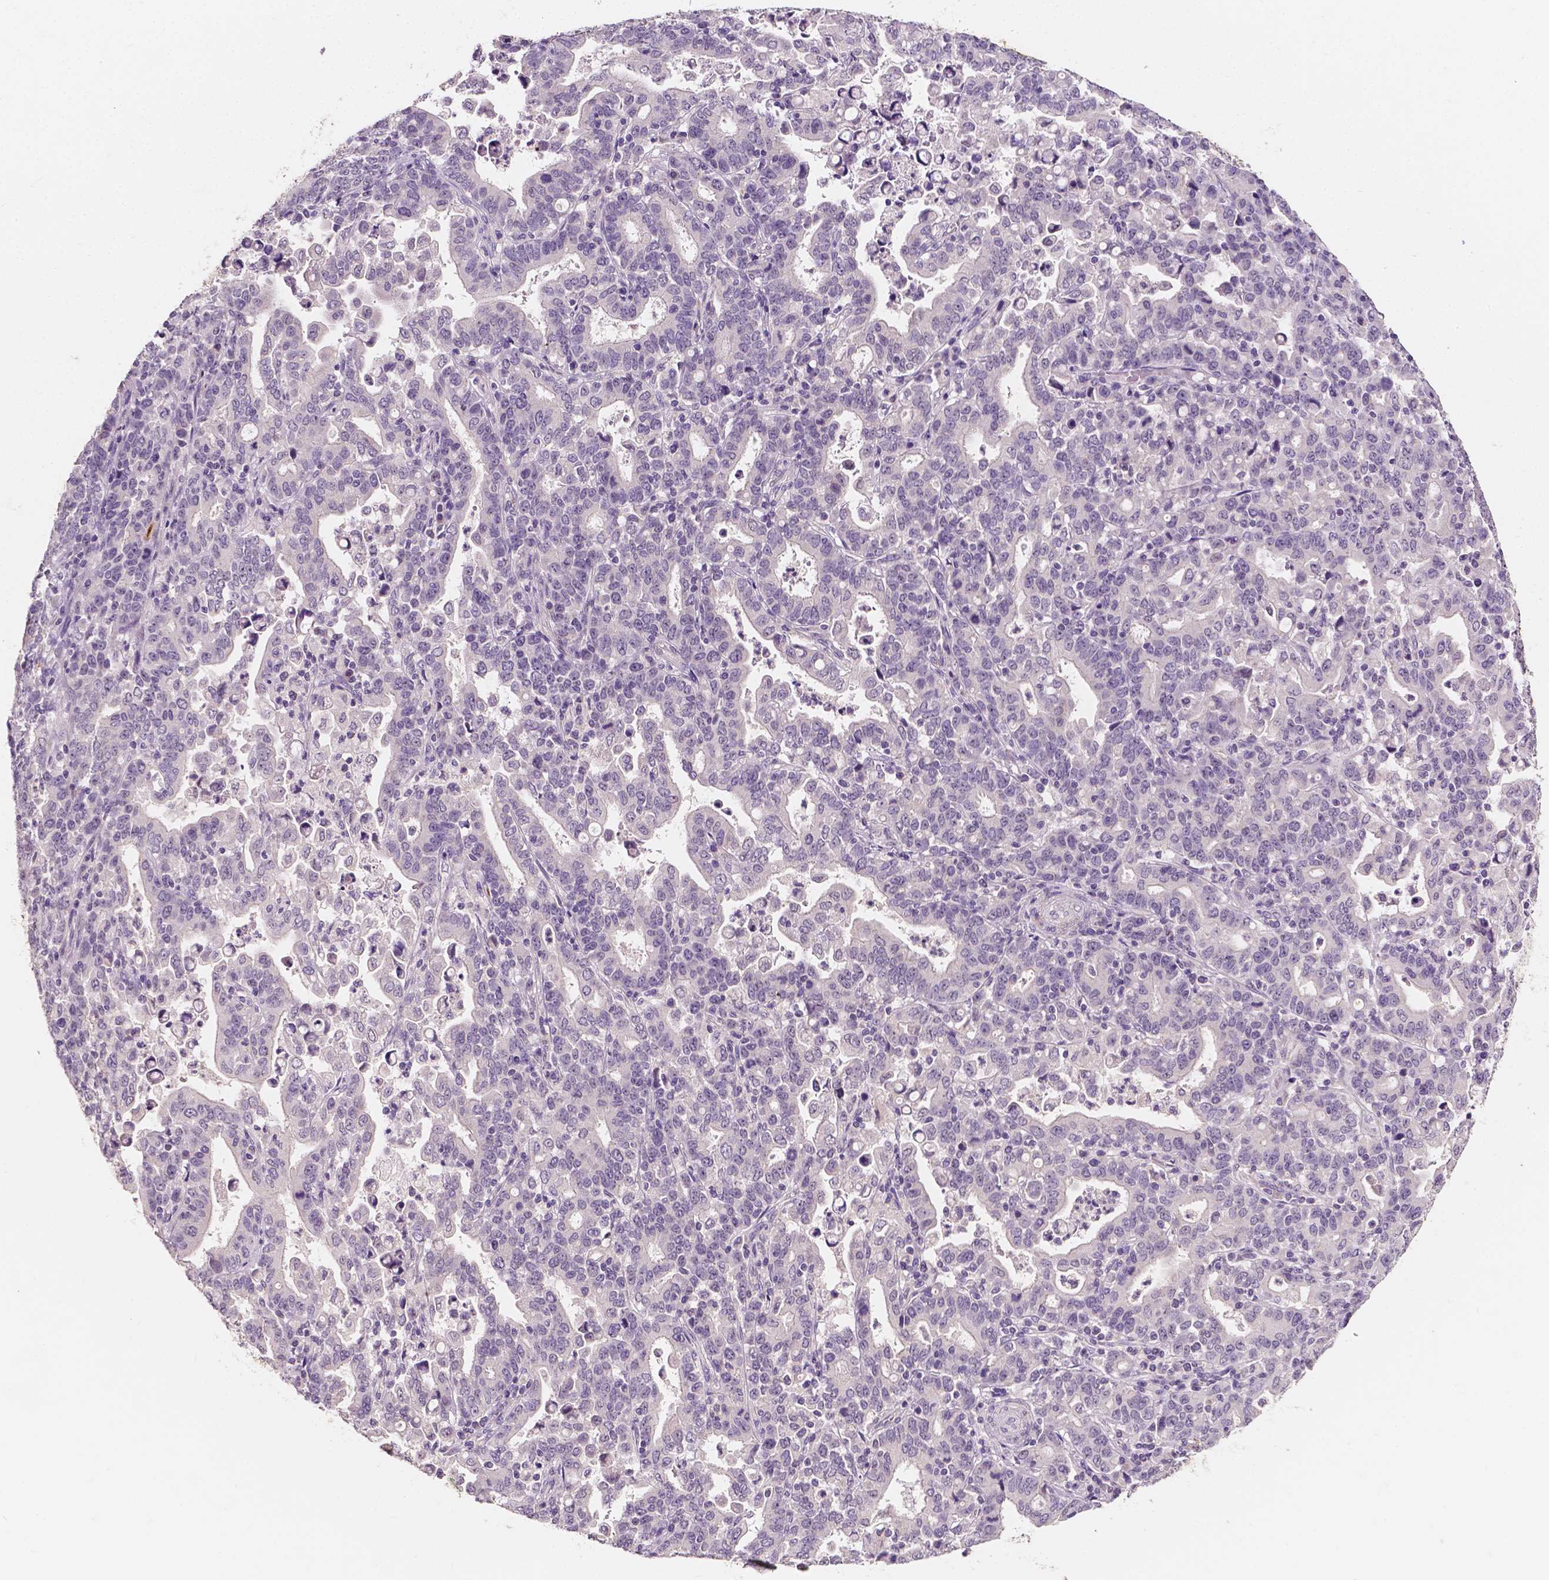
{"staining": {"intensity": "negative", "quantity": "none", "location": "none"}, "tissue": "stomach cancer", "cell_type": "Tumor cells", "image_type": "cancer", "snomed": [{"axis": "morphology", "description": "Adenocarcinoma, NOS"}, {"axis": "topography", "description": "Stomach"}], "caption": "IHC histopathology image of adenocarcinoma (stomach) stained for a protein (brown), which exhibits no staining in tumor cells. The staining was performed using DAB (3,3'-diaminobenzidine) to visualize the protein expression in brown, while the nuclei were stained in blue with hematoxylin (Magnification: 20x).", "gene": "SIRT2", "patient": {"sex": "male", "age": 82}}